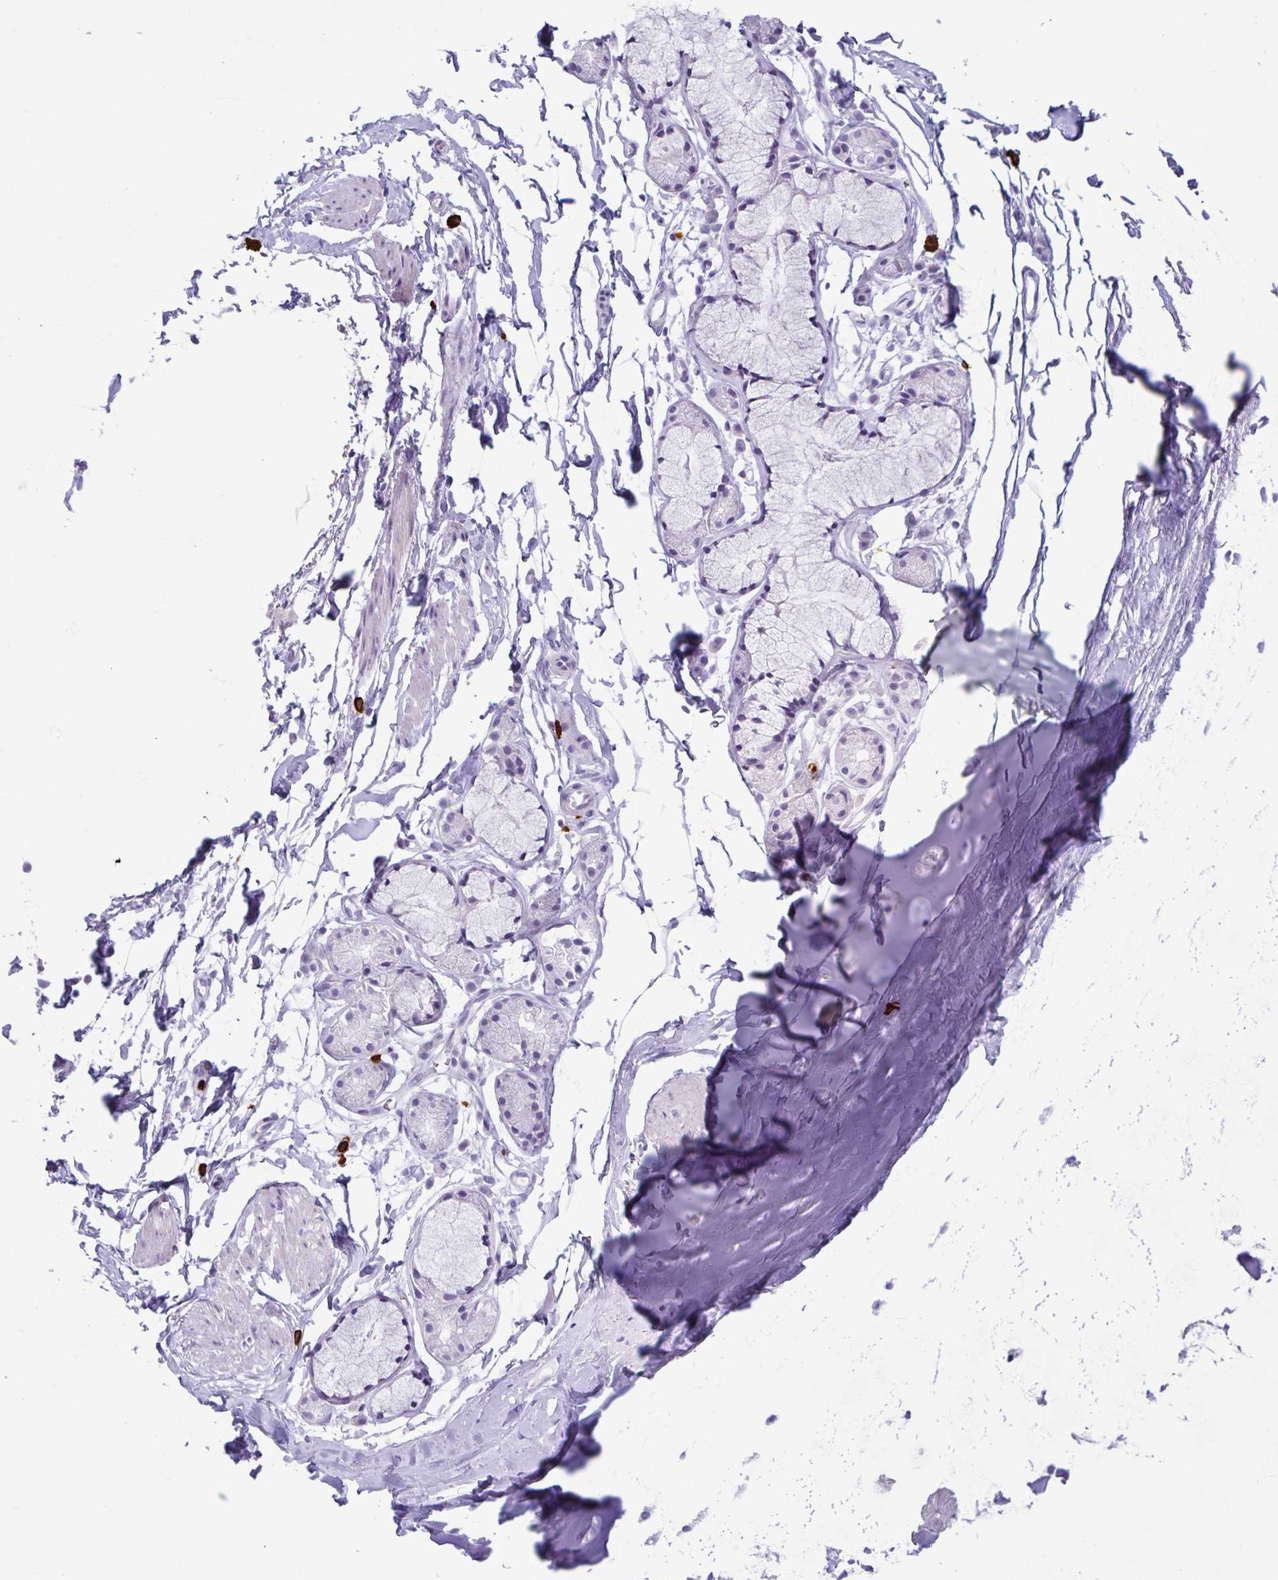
{"staining": {"intensity": "negative", "quantity": "none", "location": "none"}, "tissue": "adipose tissue", "cell_type": "Adipocytes", "image_type": "normal", "snomed": [{"axis": "morphology", "description": "Normal tissue, NOS"}, {"axis": "topography", "description": "Cartilage tissue"}, {"axis": "topography", "description": "Bronchus"}, {"axis": "topography", "description": "Peripheral nerve tissue"}], "caption": "Immunohistochemistry (IHC) of normal human adipose tissue displays no staining in adipocytes.", "gene": "IBTK", "patient": {"sex": "female", "age": 59}}